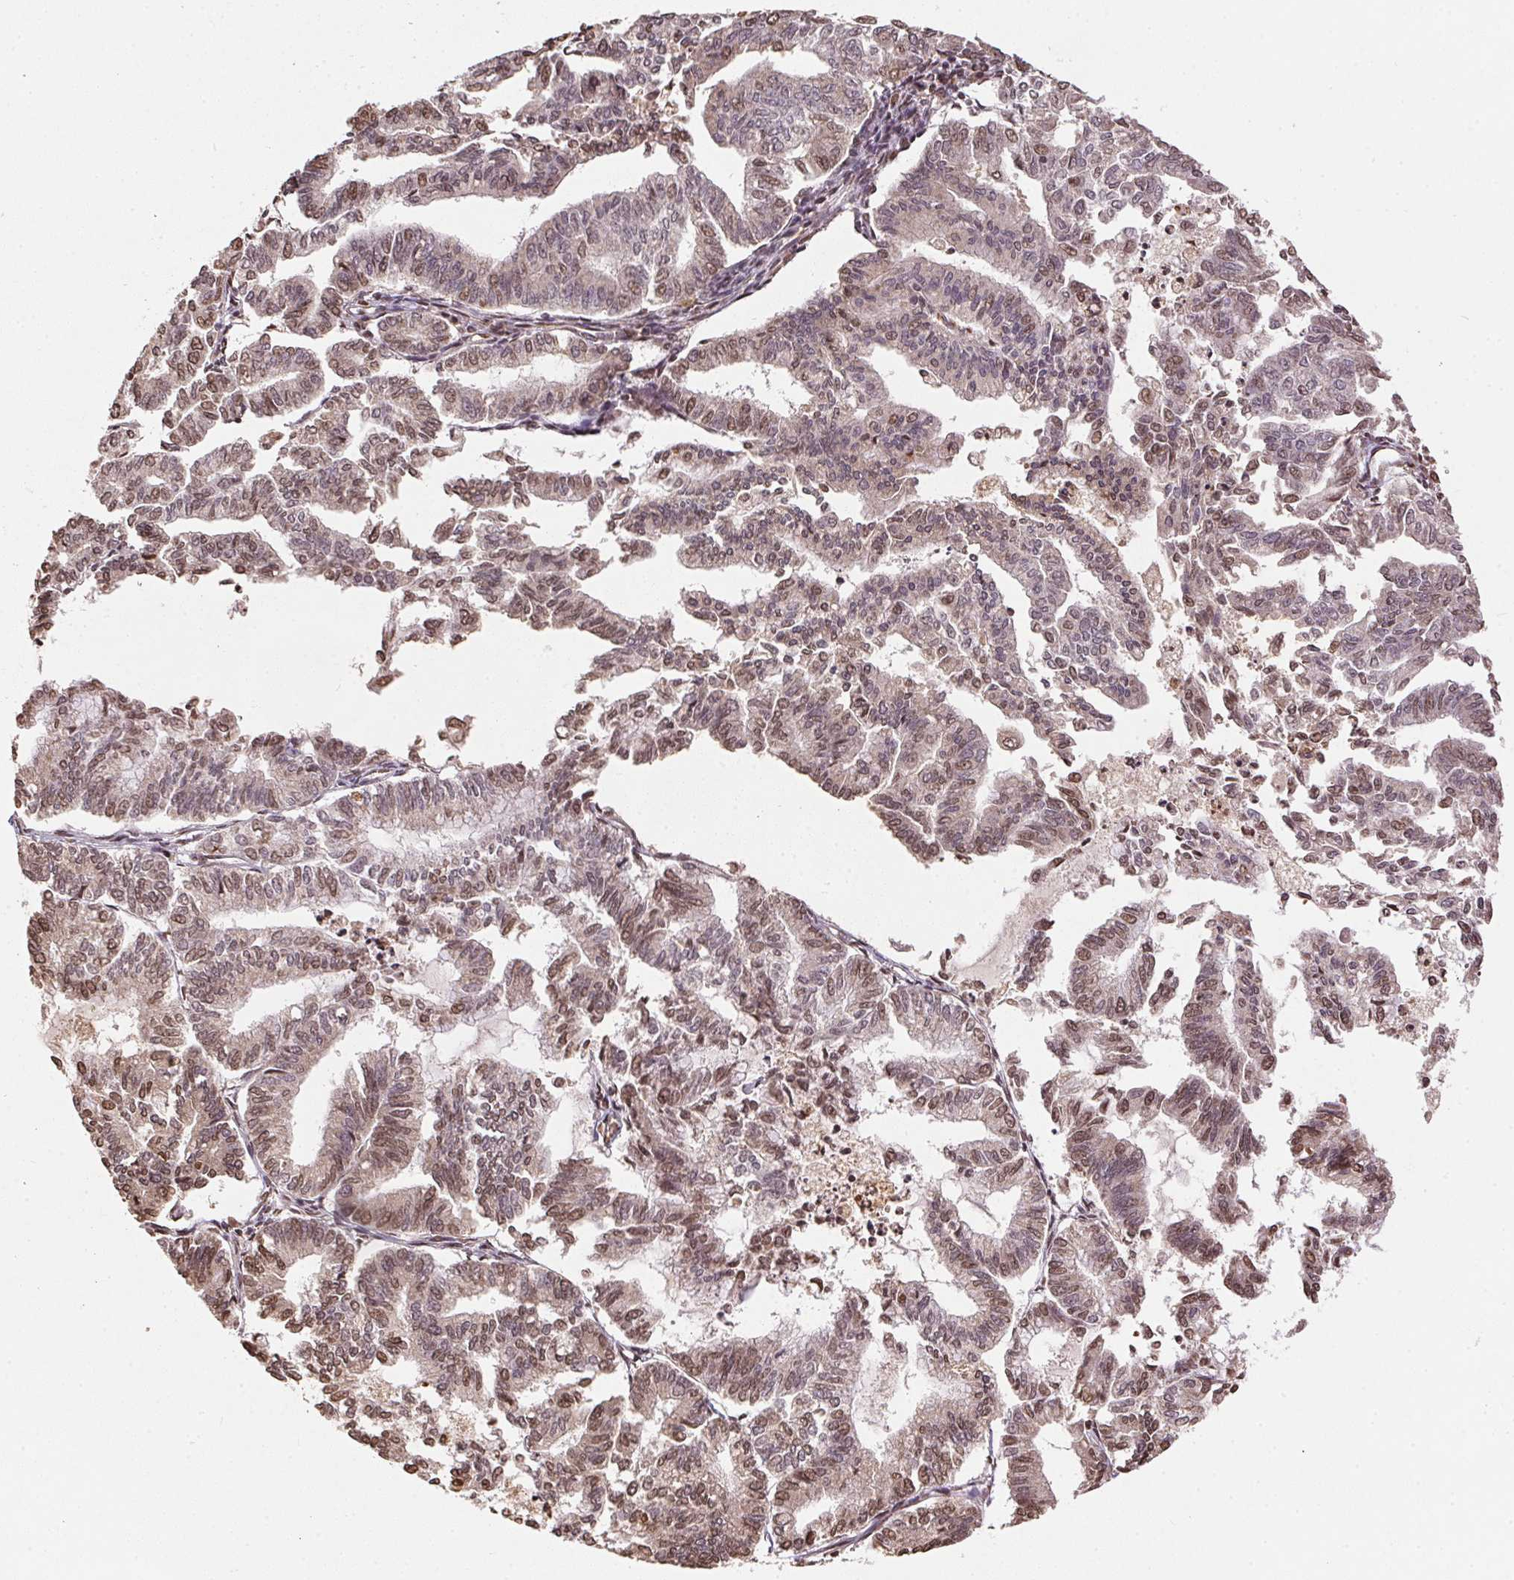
{"staining": {"intensity": "weak", "quantity": "25%-75%", "location": "cytoplasmic/membranous"}, "tissue": "endometrial cancer", "cell_type": "Tumor cells", "image_type": "cancer", "snomed": [{"axis": "morphology", "description": "Adenocarcinoma, NOS"}, {"axis": "topography", "description": "Endometrium"}], "caption": "There is low levels of weak cytoplasmic/membranous staining in tumor cells of adenocarcinoma (endometrial), as demonstrated by immunohistochemical staining (brown color).", "gene": "SPRED2", "patient": {"sex": "female", "age": 79}}